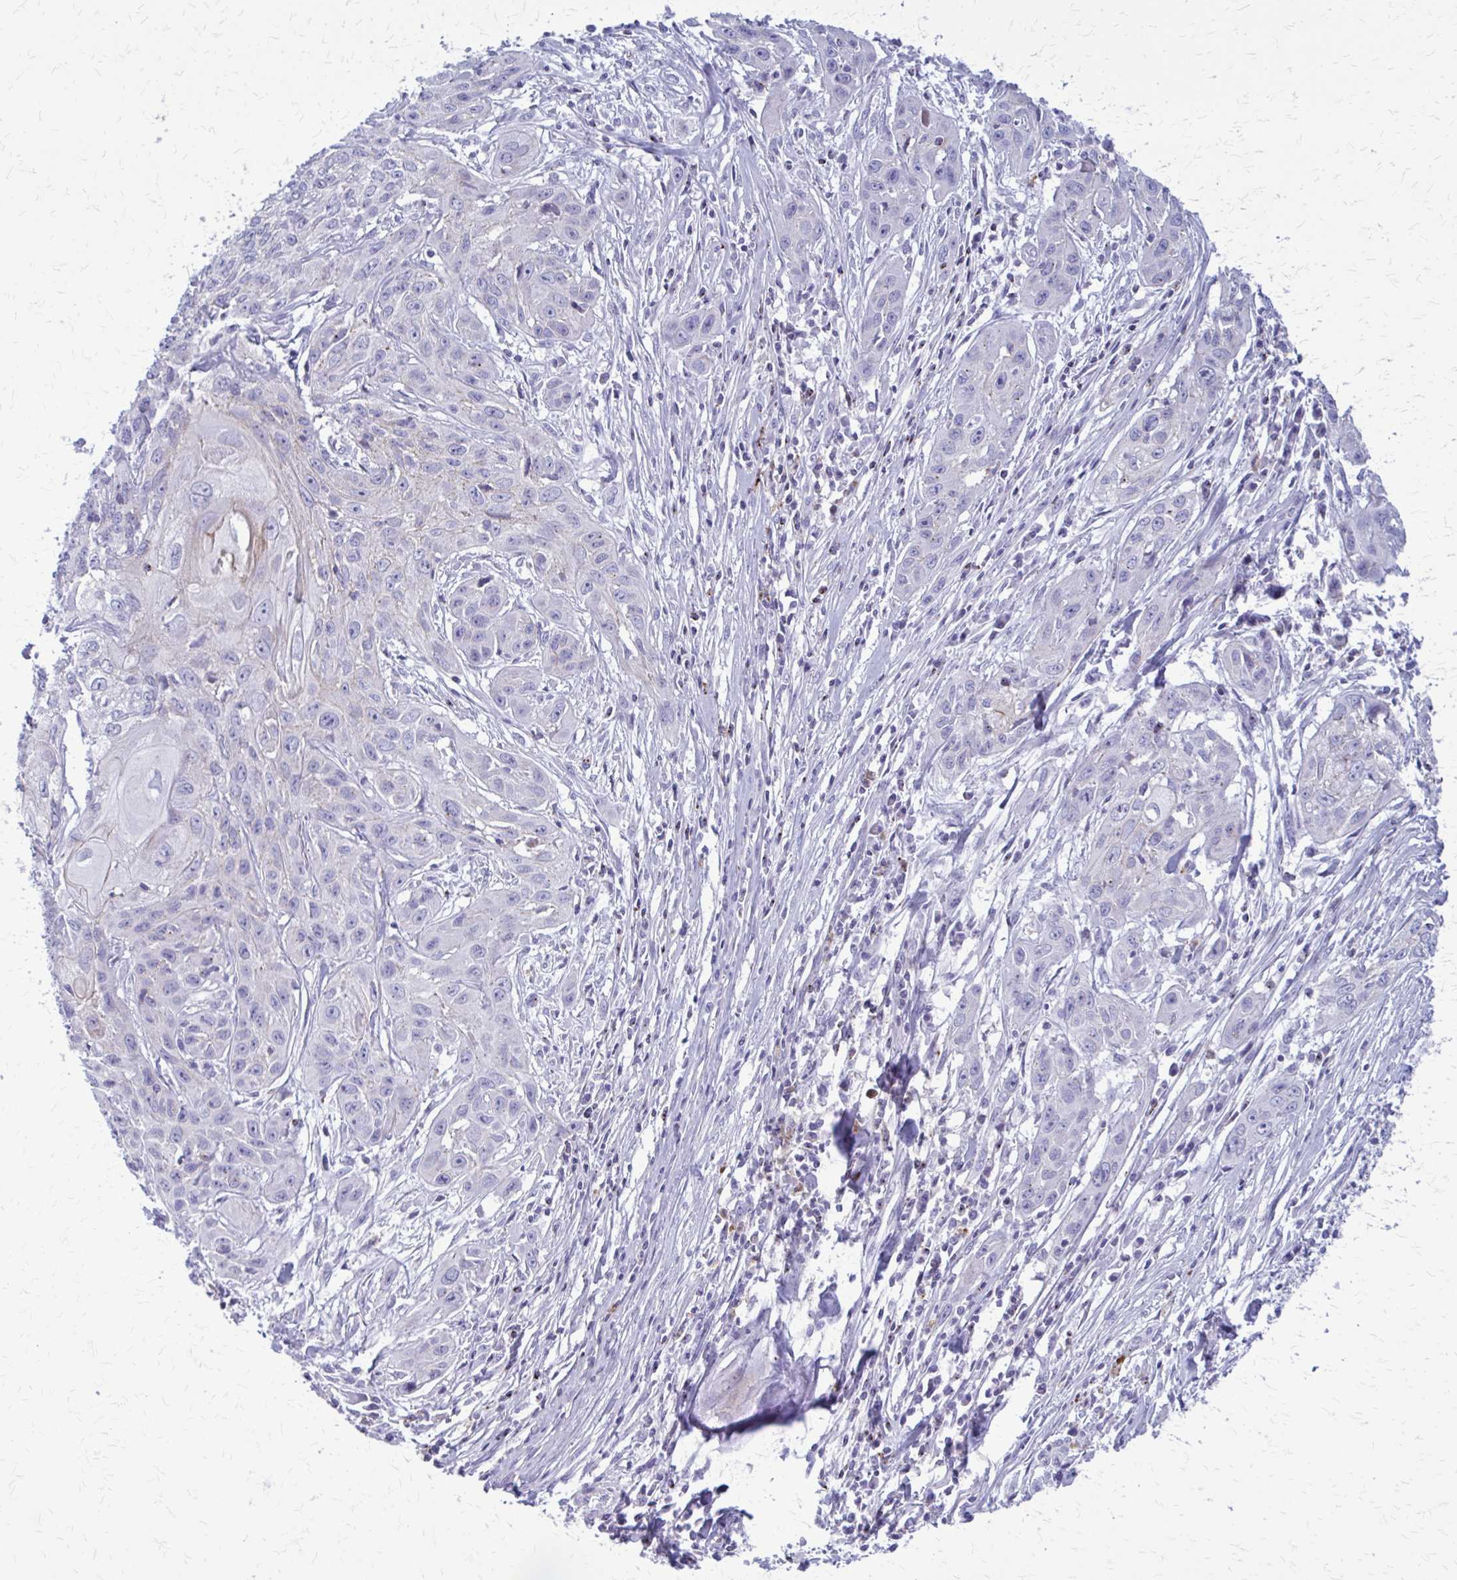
{"staining": {"intensity": "negative", "quantity": "none", "location": "none"}, "tissue": "skin cancer", "cell_type": "Tumor cells", "image_type": "cancer", "snomed": [{"axis": "morphology", "description": "Squamous cell carcinoma, NOS"}, {"axis": "topography", "description": "Skin"}, {"axis": "topography", "description": "Vulva"}], "caption": "Tumor cells are negative for brown protein staining in skin squamous cell carcinoma.", "gene": "PEDS1", "patient": {"sex": "female", "age": 83}}